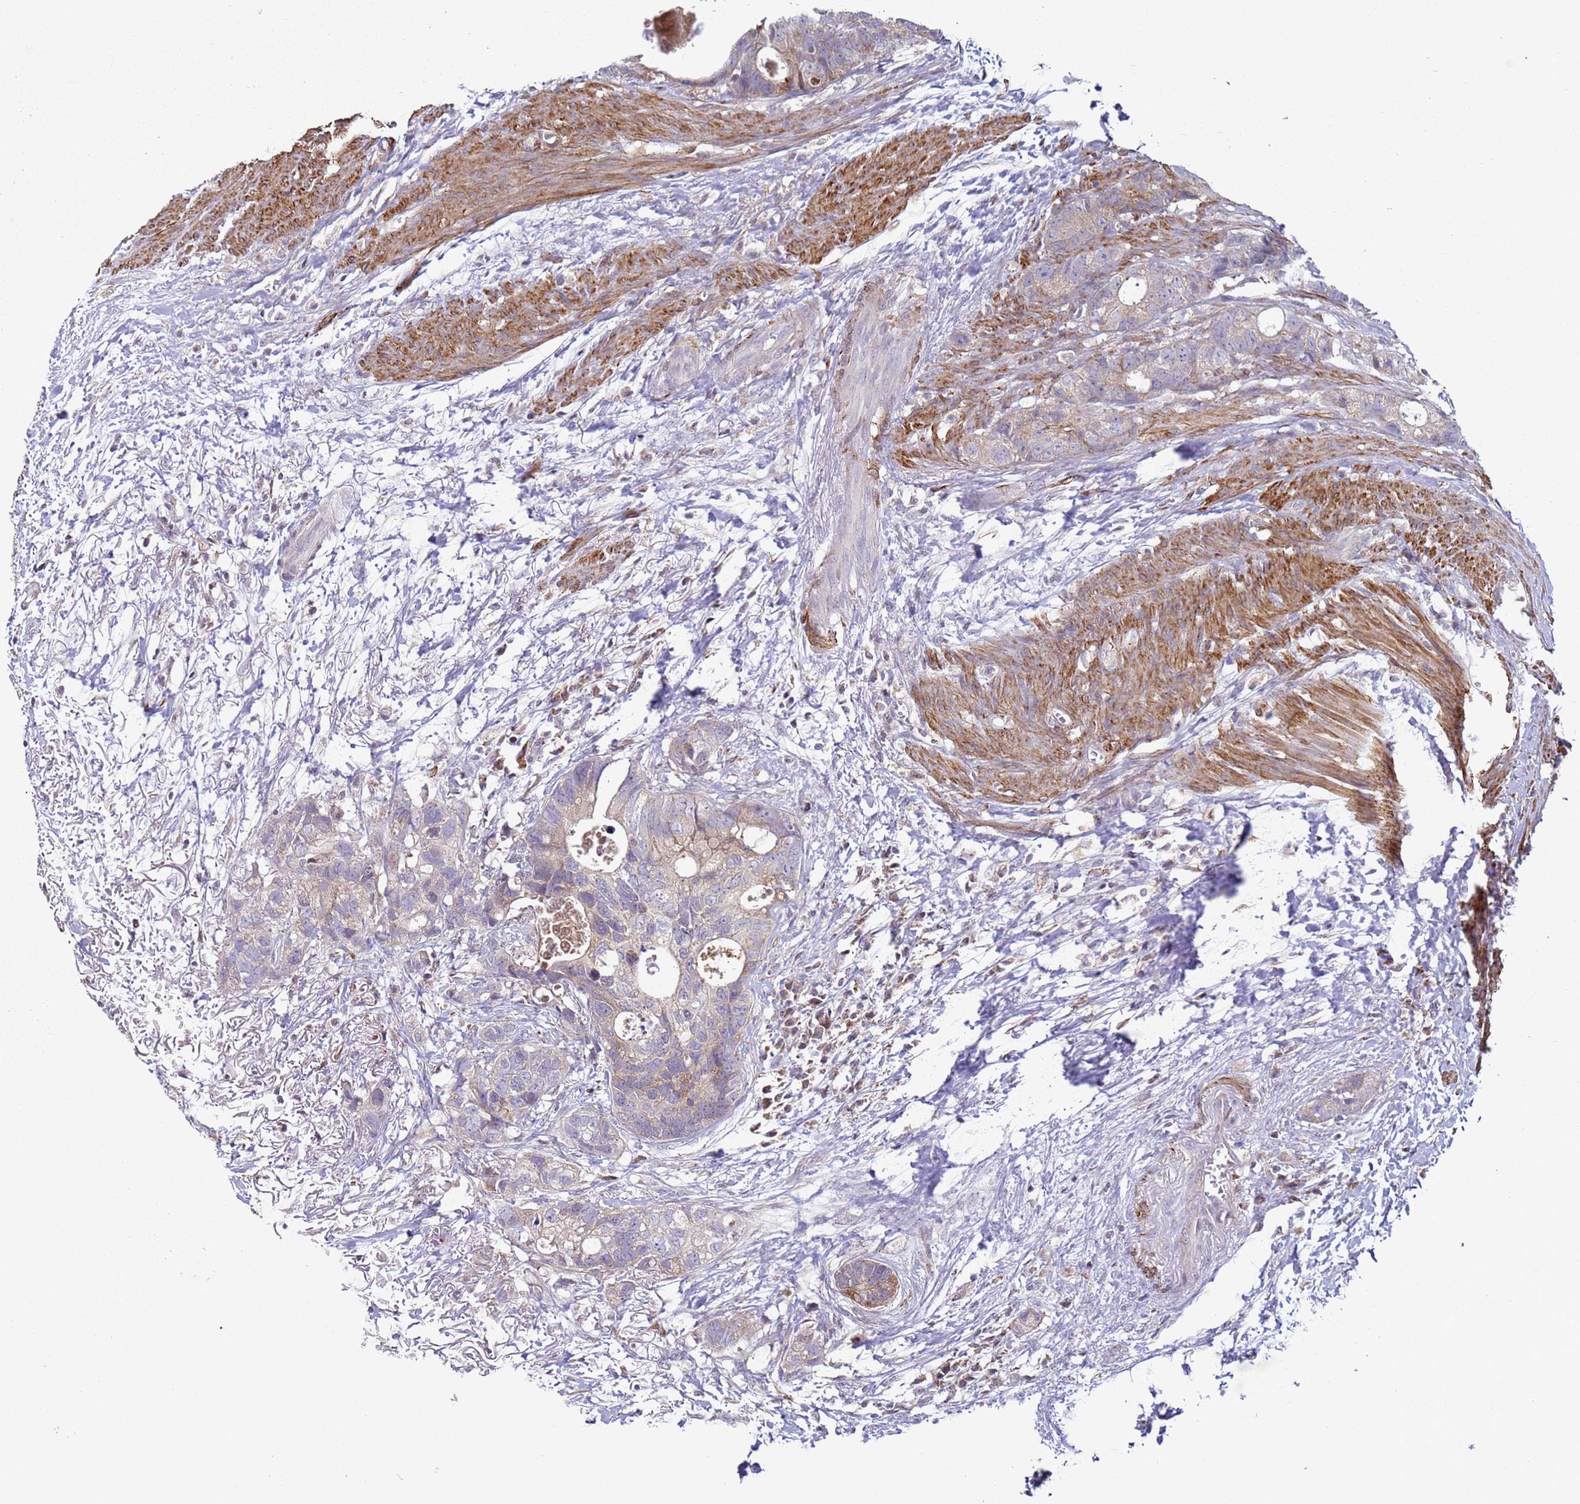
{"staining": {"intensity": "weak", "quantity": "25%-75%", "location": "cytoplasmic/membranous"}, "tissue": "colorectal cancer", "cell_type": "Tumor cells", "image_type": "cancer", "snomed": [{"axis": "morphology", "description": "Adenocarcinoma, NOS"}, {"axis": "topography", "description": "Colon"}], "caption": "Adenocarcinoma (colorectal) was stained to show a protein in brown. There is low levels of weak cytoplasmic/membranous positivity in approximately 25%-75% of tumor cells.", "gene": "SNAPC4", "patient": {"sex": "female", "age": 57}}